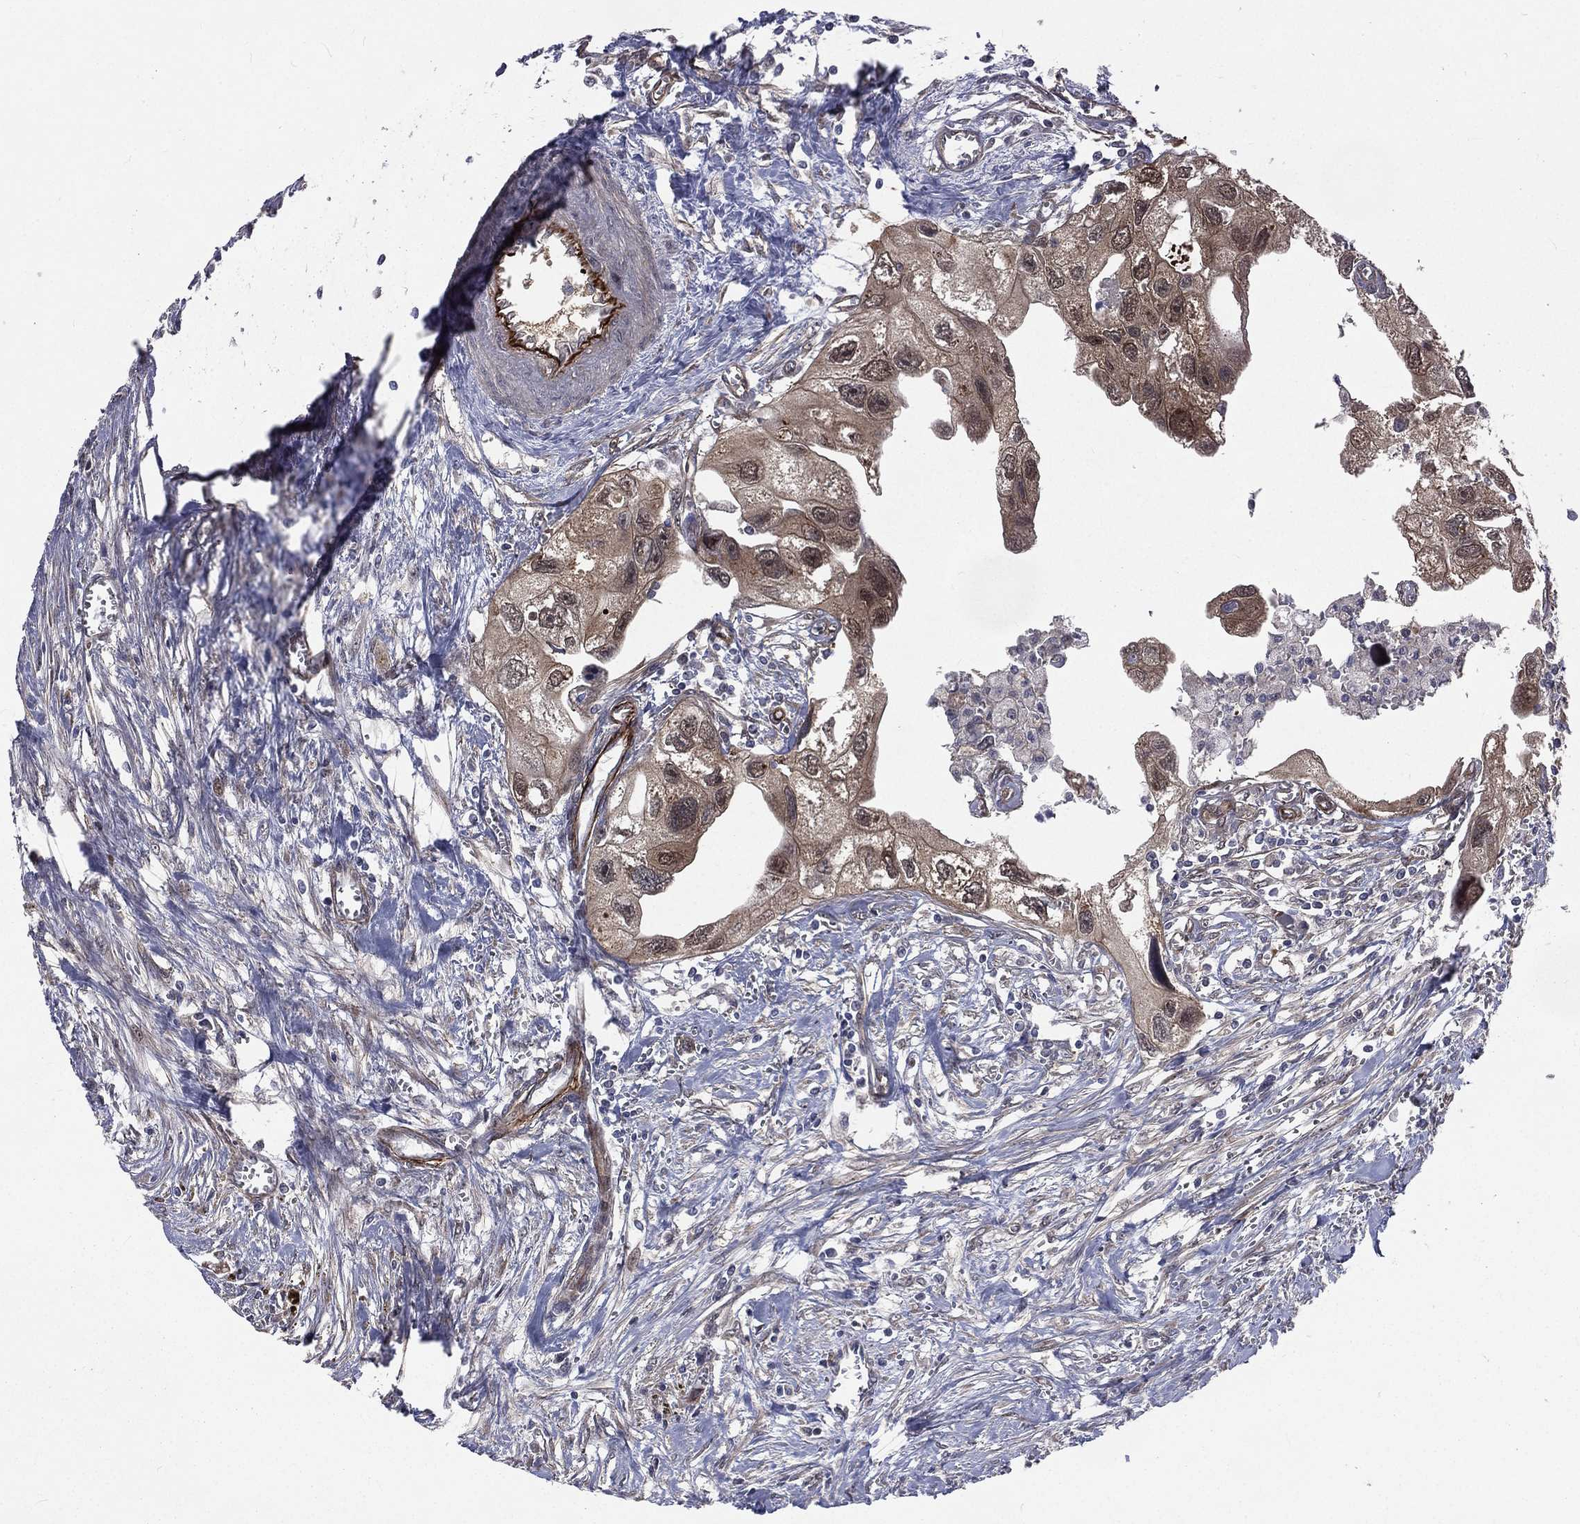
{"staining": {"intensity": "weak", "quantity": "<25%", "location": "cytoplasmic/membranous"}, "tissue": "urothelial cancer", "cell_type": "Tumor cells", "image_type": "cancer", "snomed": [{"axis": "morphology", "description": "Urothelial carcinoma, High grade"}, {"axis": "topography", "description": "Urinary bladder"}], "caption": "Tumor cells are negative for protein expression in human urothelial cancer.", "gene": "ARL3", "patient": {"sex": "male", "age": 59}}